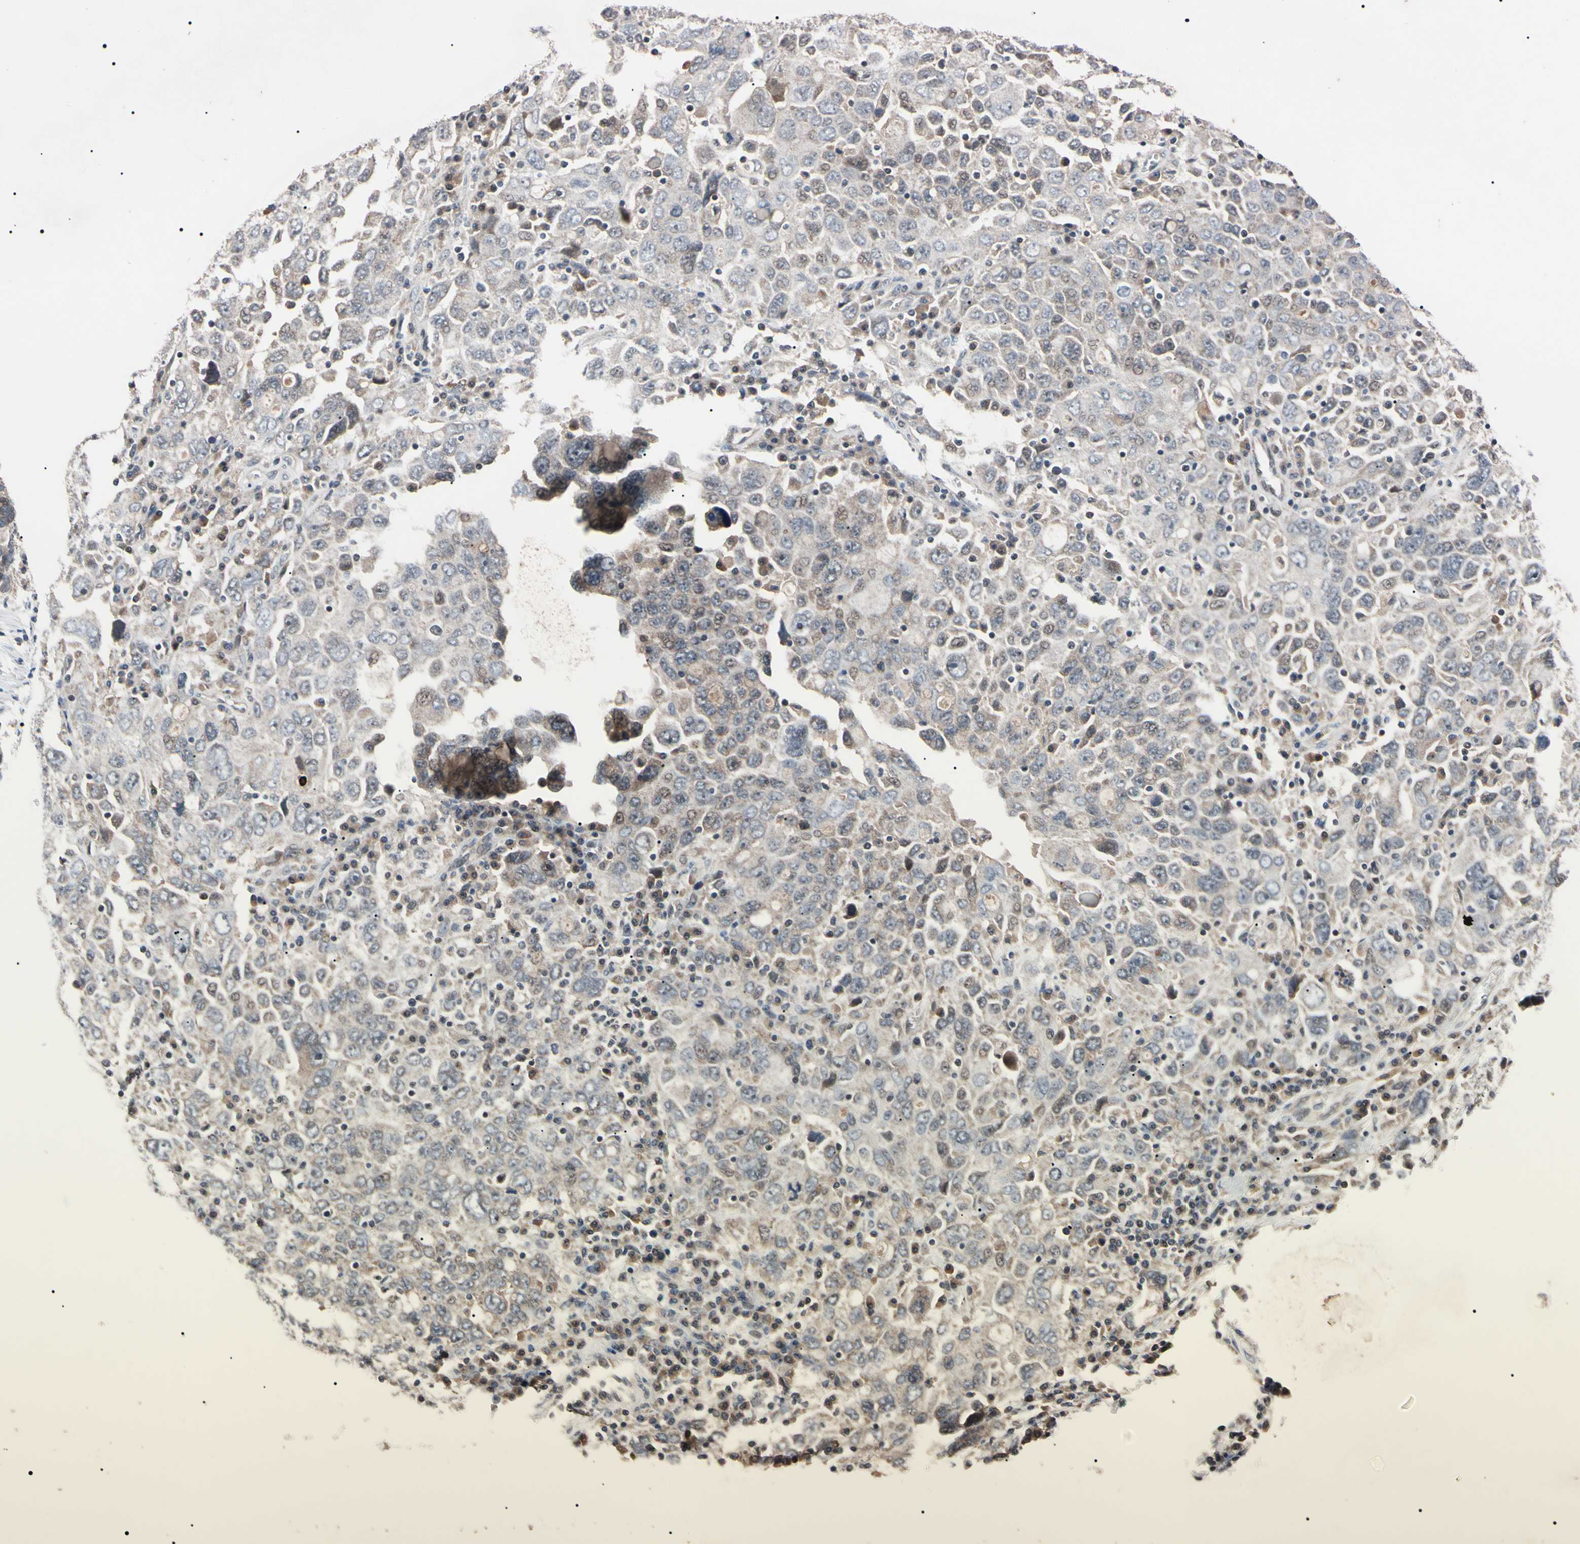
{"staining": {"intensity": "weak", "quantity": ">75%", "location": "cytoplasmic/membranous"}, "tissue": "ovarian cancer", "cell_type": "Tumor cells", "image_type": "cancer", "snomed": [{"axis": "morphology", "description": "Carcinoma, endometroid"}, {"axis": "topography", "description": "Ovary"}], "caption": "Human ovarian cancer stained with a brown dye demonstrates weak cytoplasmic/membranous positive positivity in about >75% of tumor cells.", "gene": "TRAF5", "patient": {"sex": "female", "age": 62}}